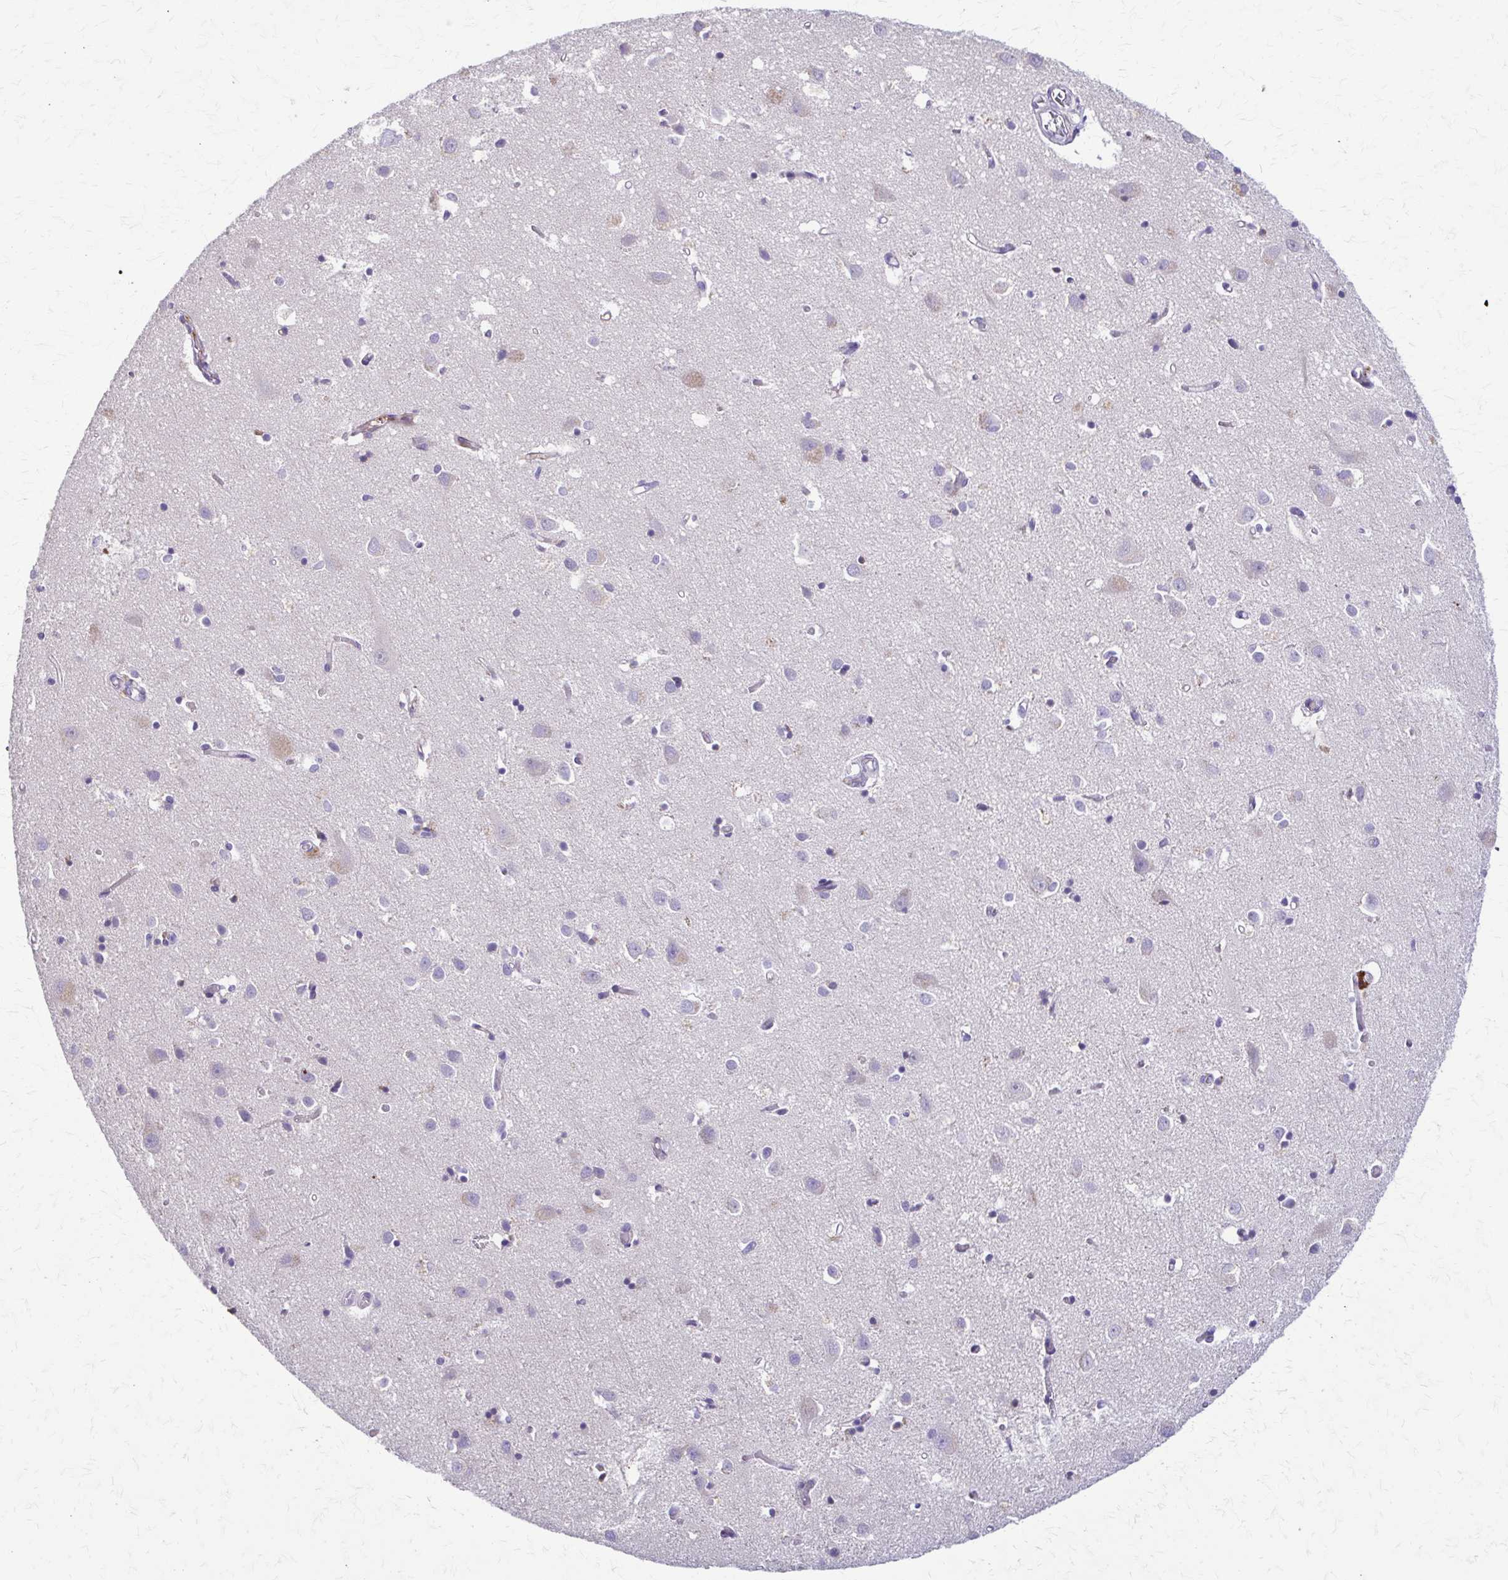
{"staining": {"intensity": "negative", "quantity": "none", "location": "none"}, "tissue": "cerebral cortex", "cell_type": "Endothelial cells", "image_type": "normal", "snomed": [{"axis": "morphology", "description": "Normal tissue, NOS"}, {"axis": "topography", "description": "Cerebral cortex"}], "caption": "Immunohistochemistry image of benign cerebral cortex: human cerebral cortex stained with DAB (3,3'-diaminobenzidine) exhibits no significant protein expression in endothelial cells. Nuclei are stained in blue.", "gene": "SAMD13", "patient": {"sex": "male", "age": 70}}